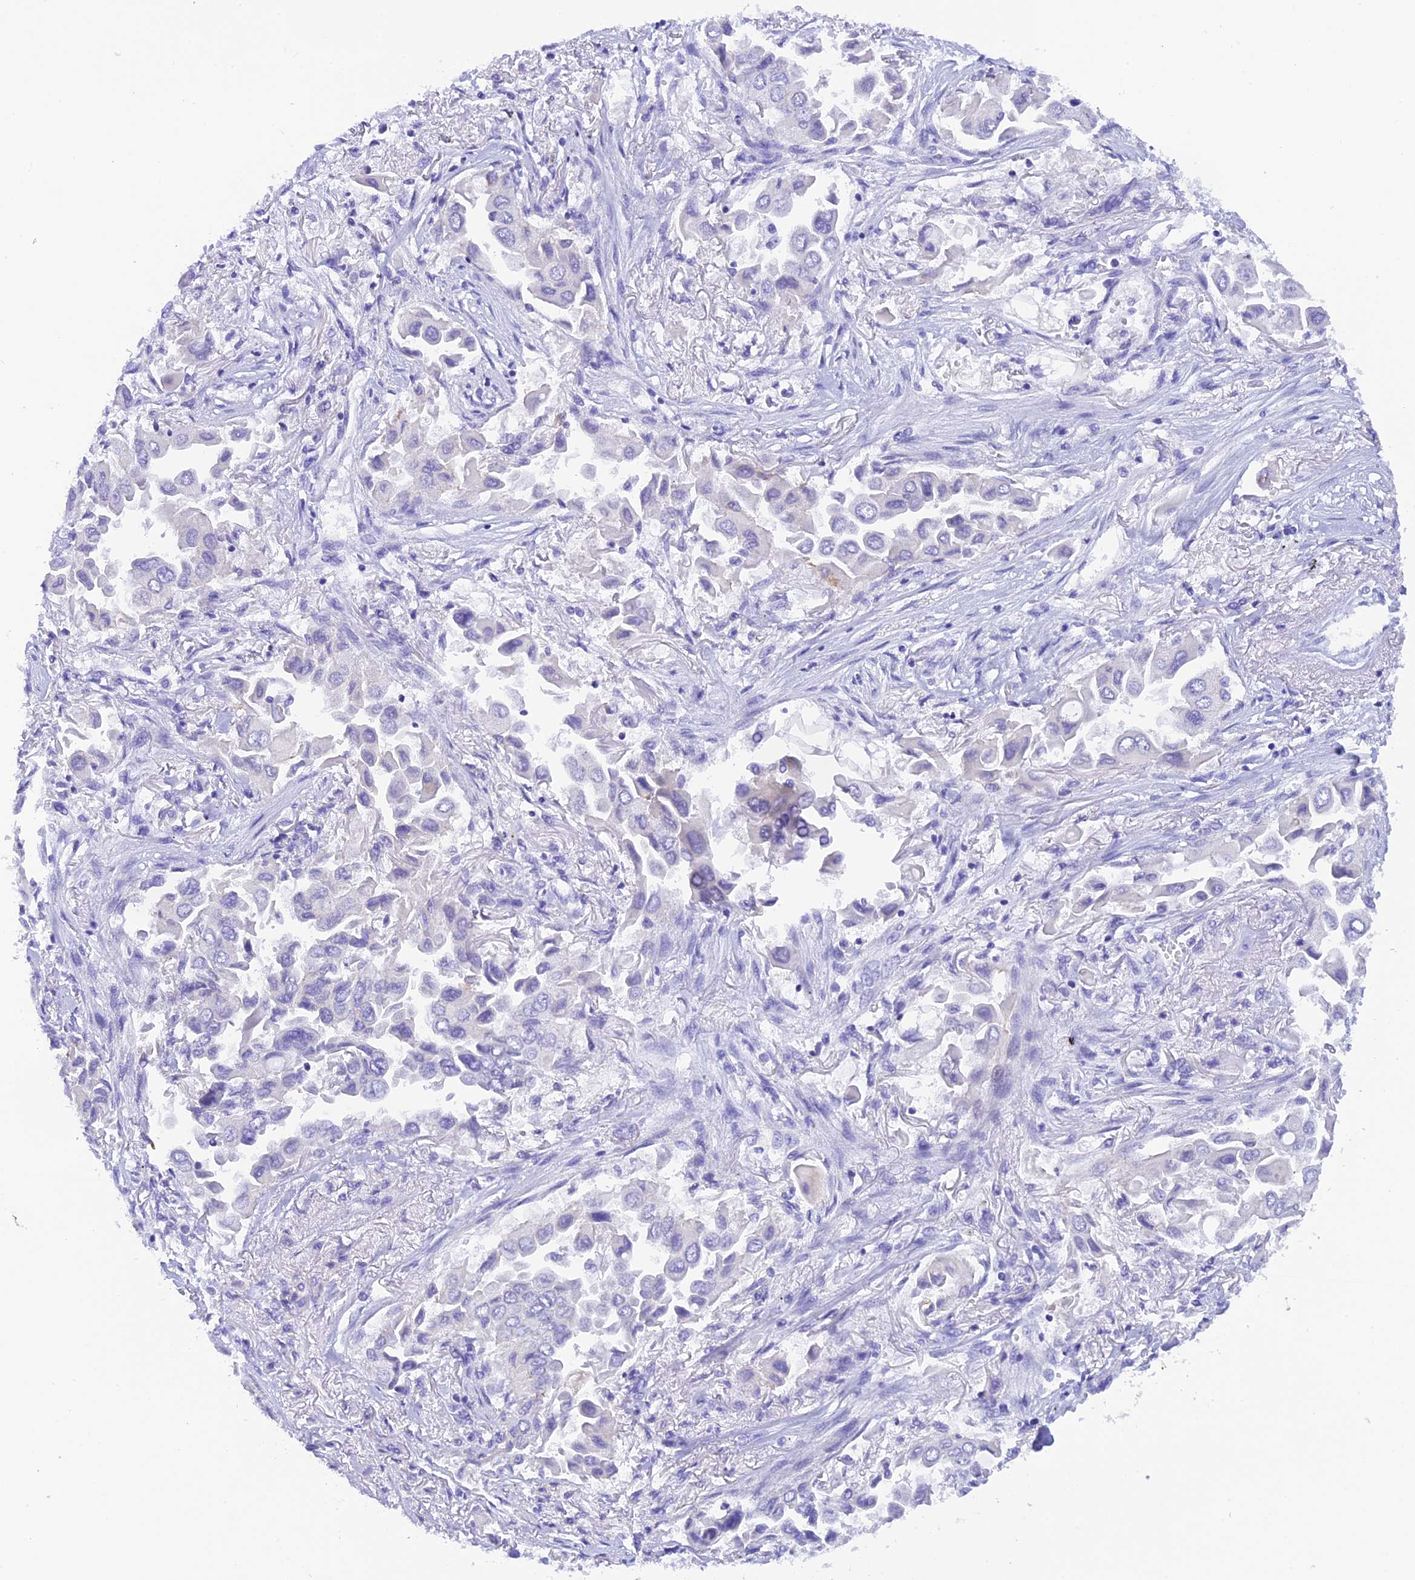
{"staining": {"intensity": "negative", "quantity": "none", "location": "none"}, "tissue": "lung cancer", "cell_type": "Tumor cells", "image_type": "cancer", "snomed": [{"axis": "morphology", "description": "Adenocarcinoma, NOS"}, {"axis": "topography", "description": "Lung"}], "caption": "The photomicrograph shows no staining of tumor cells in lung cancer.", "gene": "KDELR3", "patient": {"sex": "female", "age": 76}}